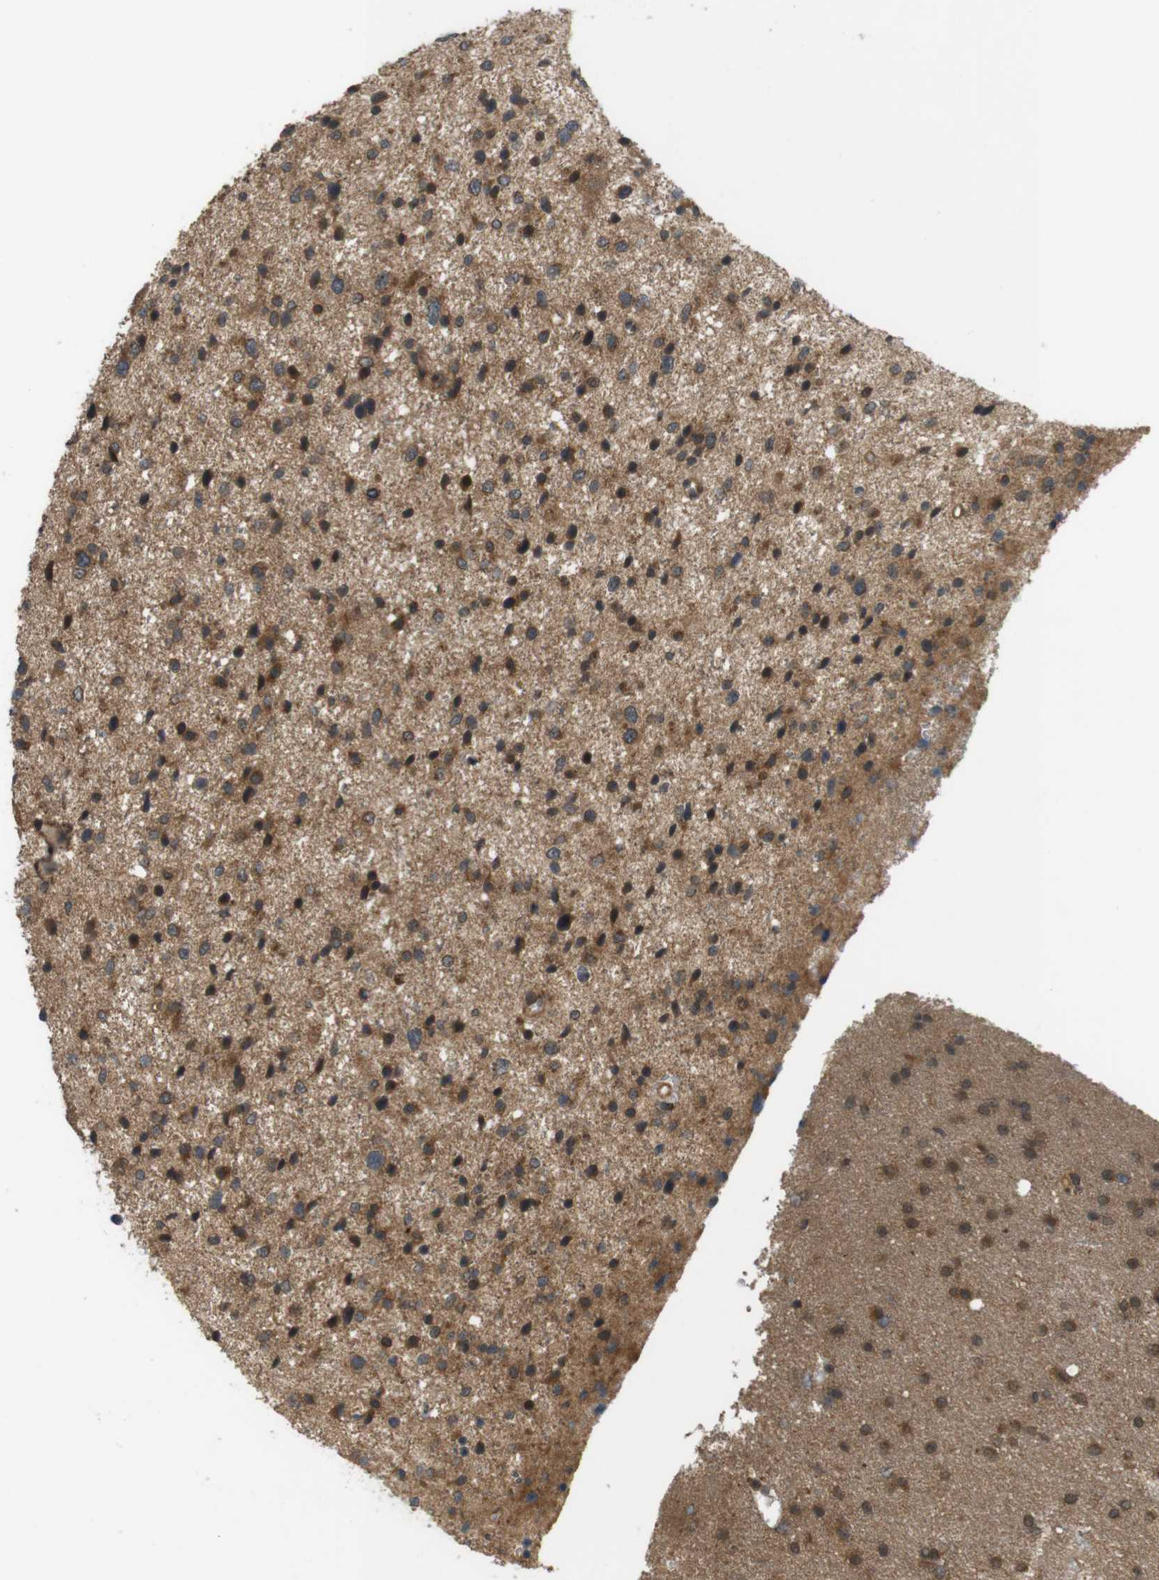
{"staining": {"intensity": "moderate", "quantity": ">75%", "location": "cytoplasmic/membranous"}, "tissue": "glioma", "cell_type": "Tumor cells", "image_type": "cancer", "snomed": [{"axis": "morphology", "description": "Glioma, malignant, Low grade"}, {"axis": "topography", "description": "Brain"}], "caption": "Protein analysis of malignant glioma (low-grade) tissue shows moderate cytoplasmic/membranous positivity in approximately >75% of tumor cells.", "gene": "NFKBIE", "patient": {"sex": "female", "age": 37}}